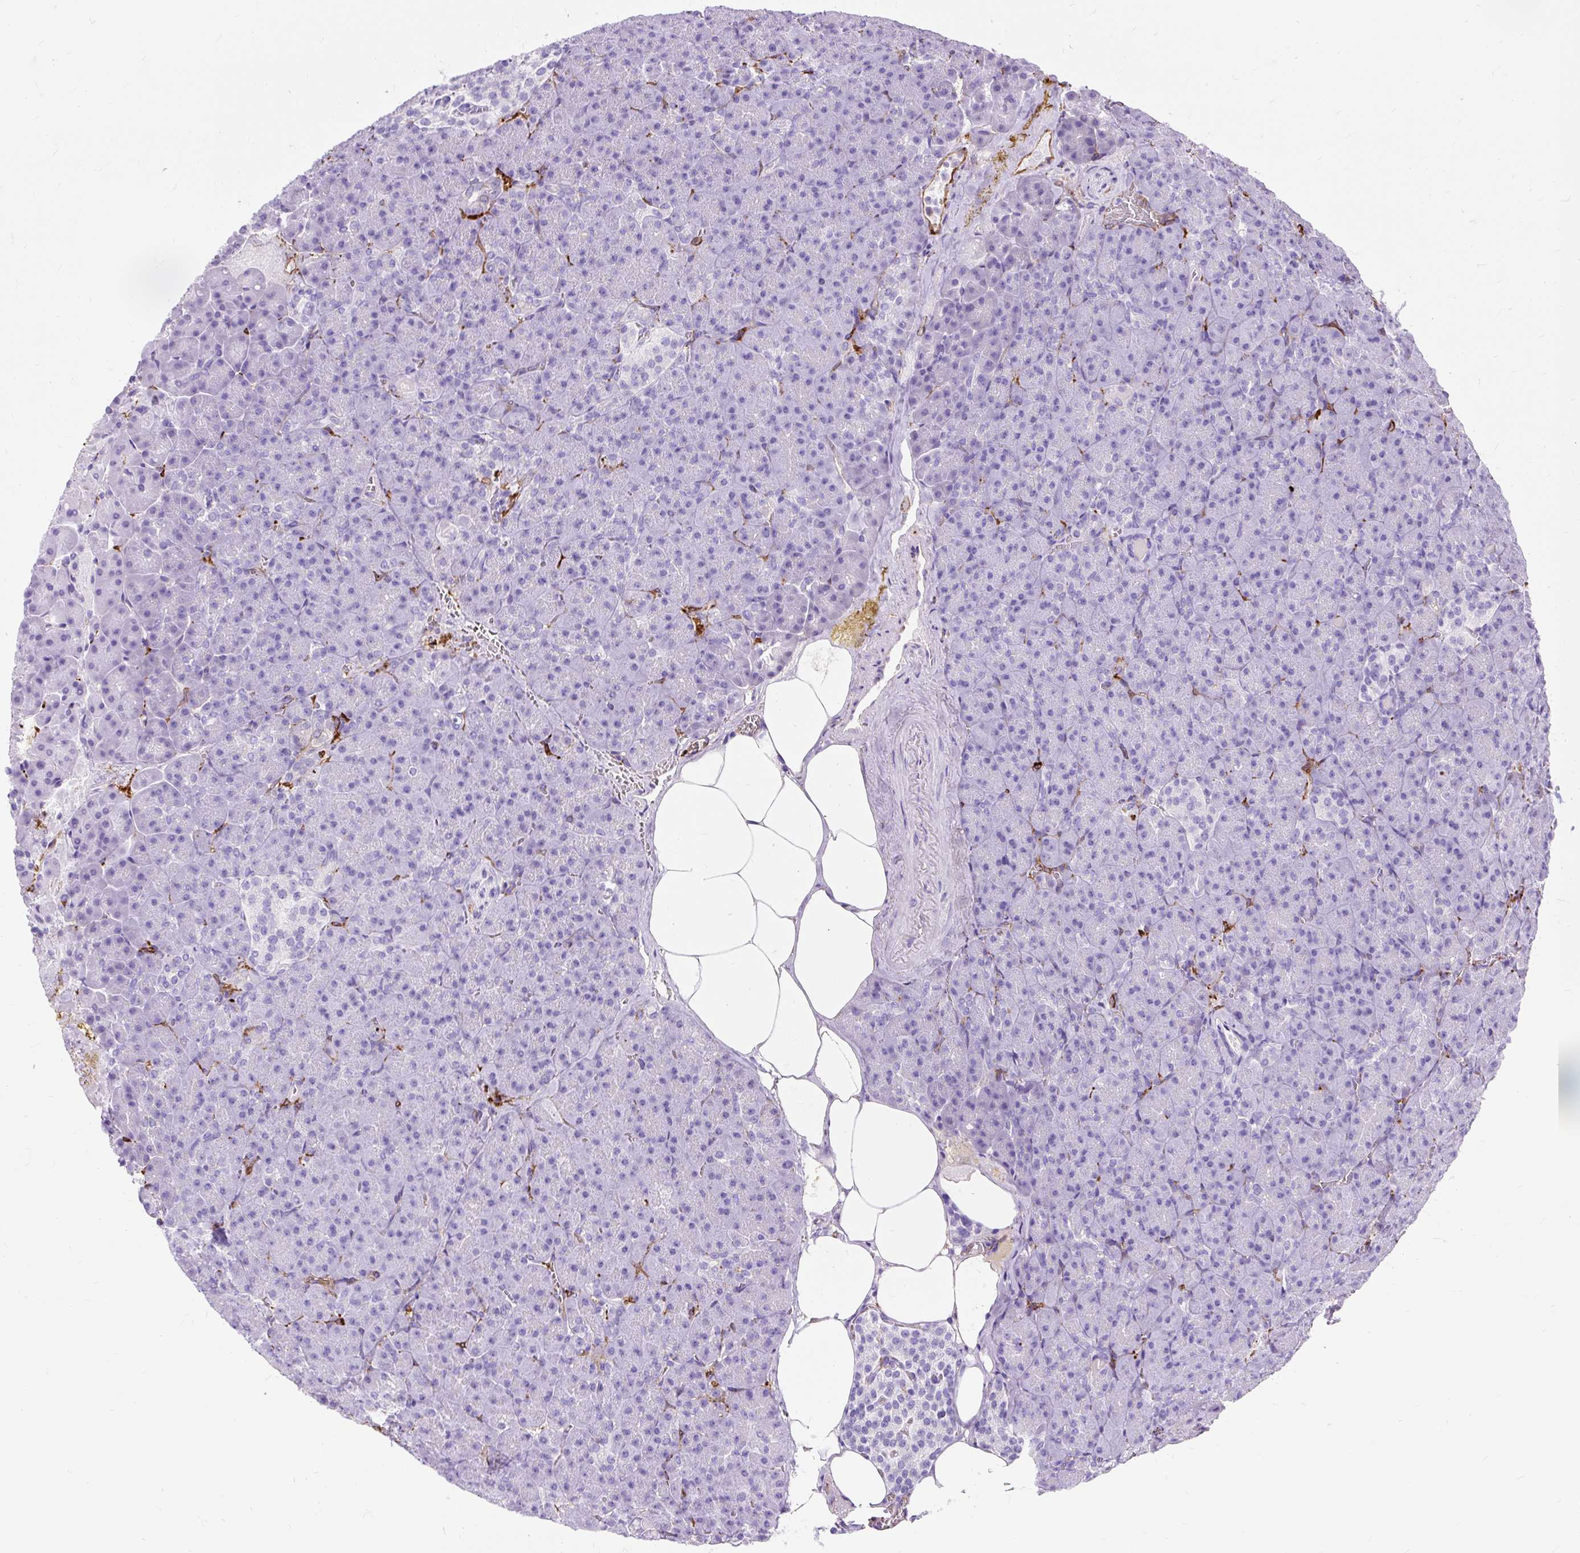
{"staining": {"intensity": "negative", "quantity": "none", "location": "none"}, "tissue": "pancreas", "cell_type": "Exocrine glandular cells", "image_type": "normal", "snomed": [{"axis": "morphology", "description": "Normal tissue, NOS"}, {"axis": "topography", "description": "Pancreas"}], "caption": "Micrograph shows no significant protein positivity in exocrine glandular cells of benign pancreas.", "gene": "HLA", "patient": {"sex": "female", "age": 74}}